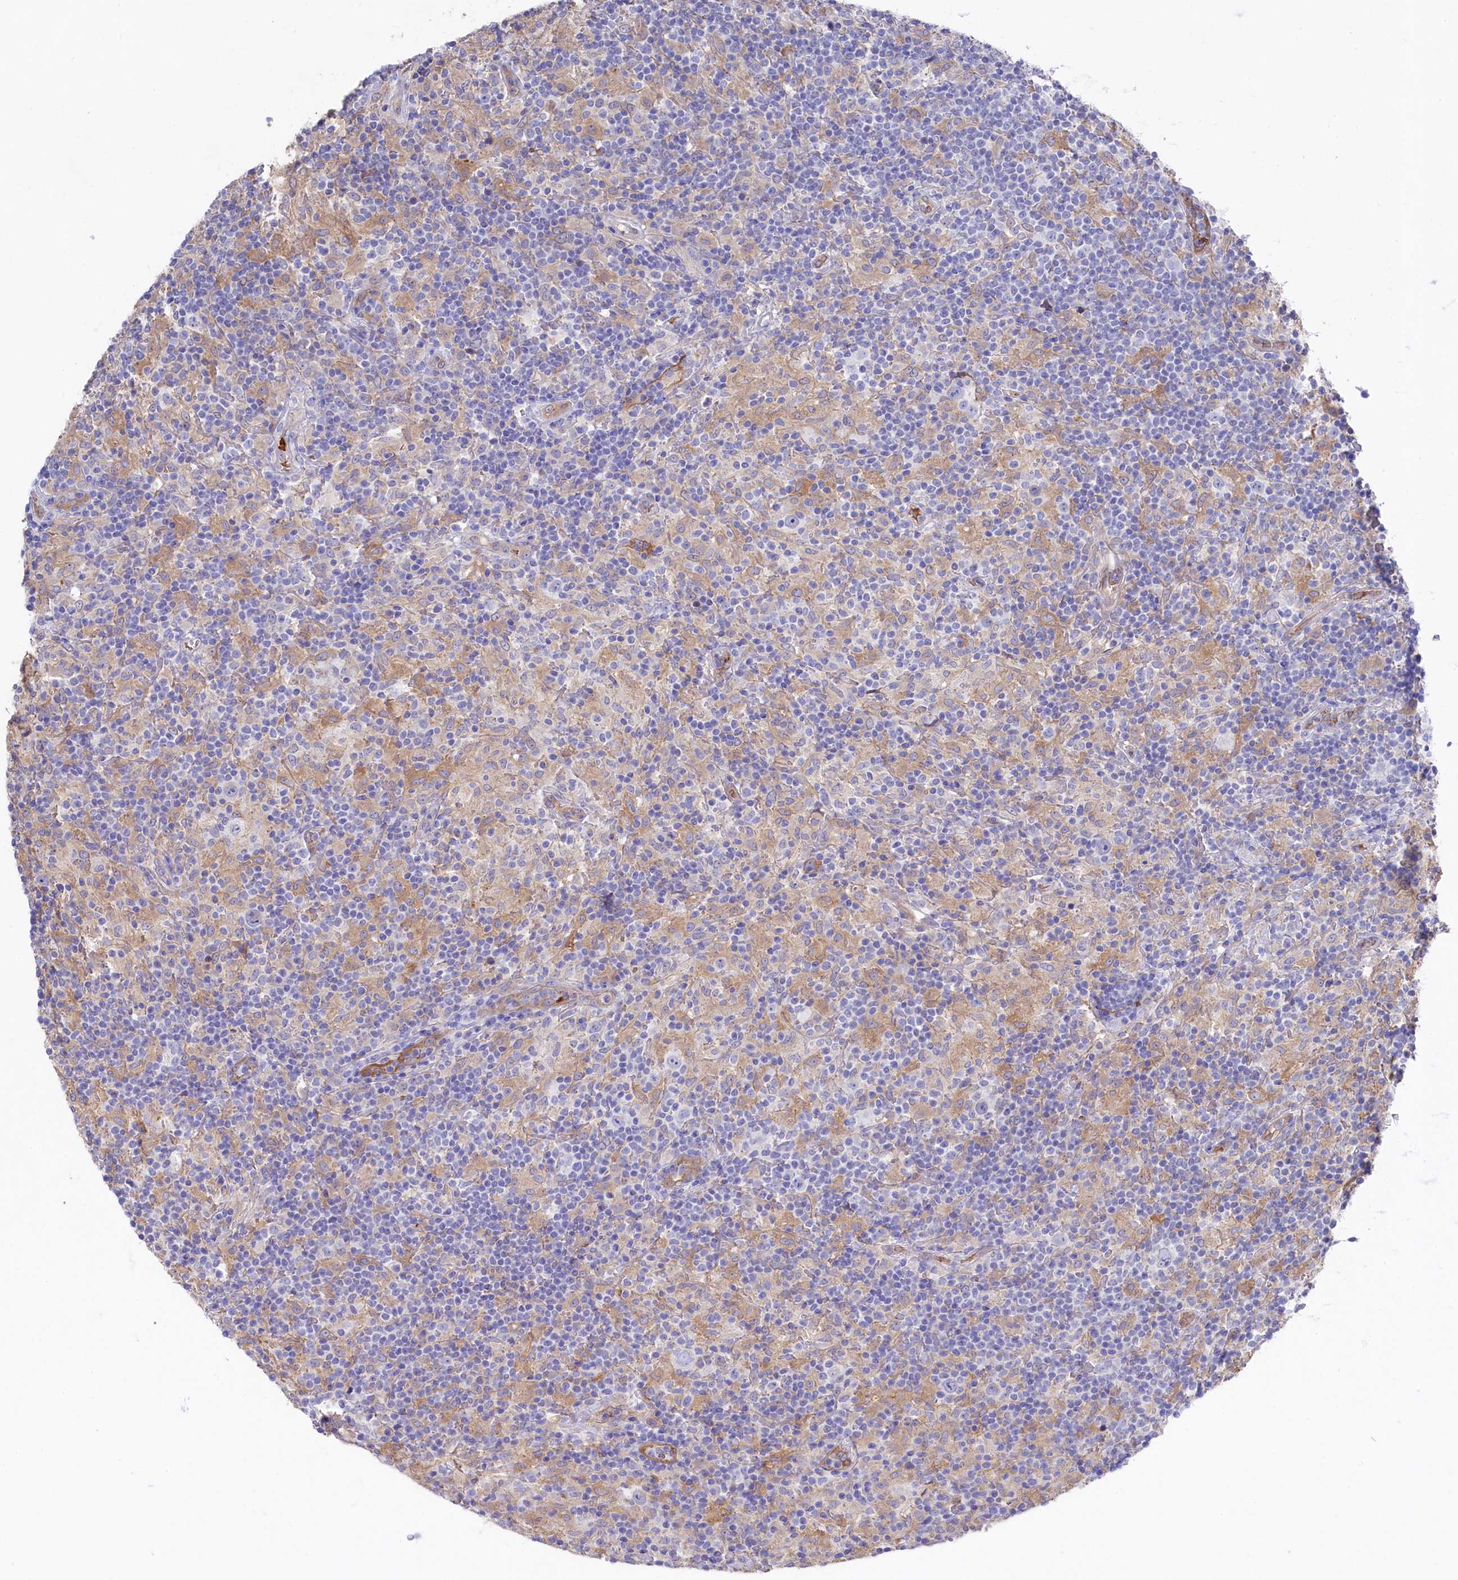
{"staining": {"intensity": "moderate", "quantity": "<25%", "location": "cytoplasmic/membranous"}, "tissue": "lymphoma", "cell_type": "Tumor cells", "image_type": "cancer", "snomed": [{"axis": "morphology", "description": "Hodgkin's disease, NOS"}, {"axis": "topography", "description": "Lymph node"}], "caption": "Human Hodgkin's disease stained with a protein marker exhibits moderate staining in tumor cells.", "gene": "LHFPL4", "patient": {"sex": "male", "age": 70}}